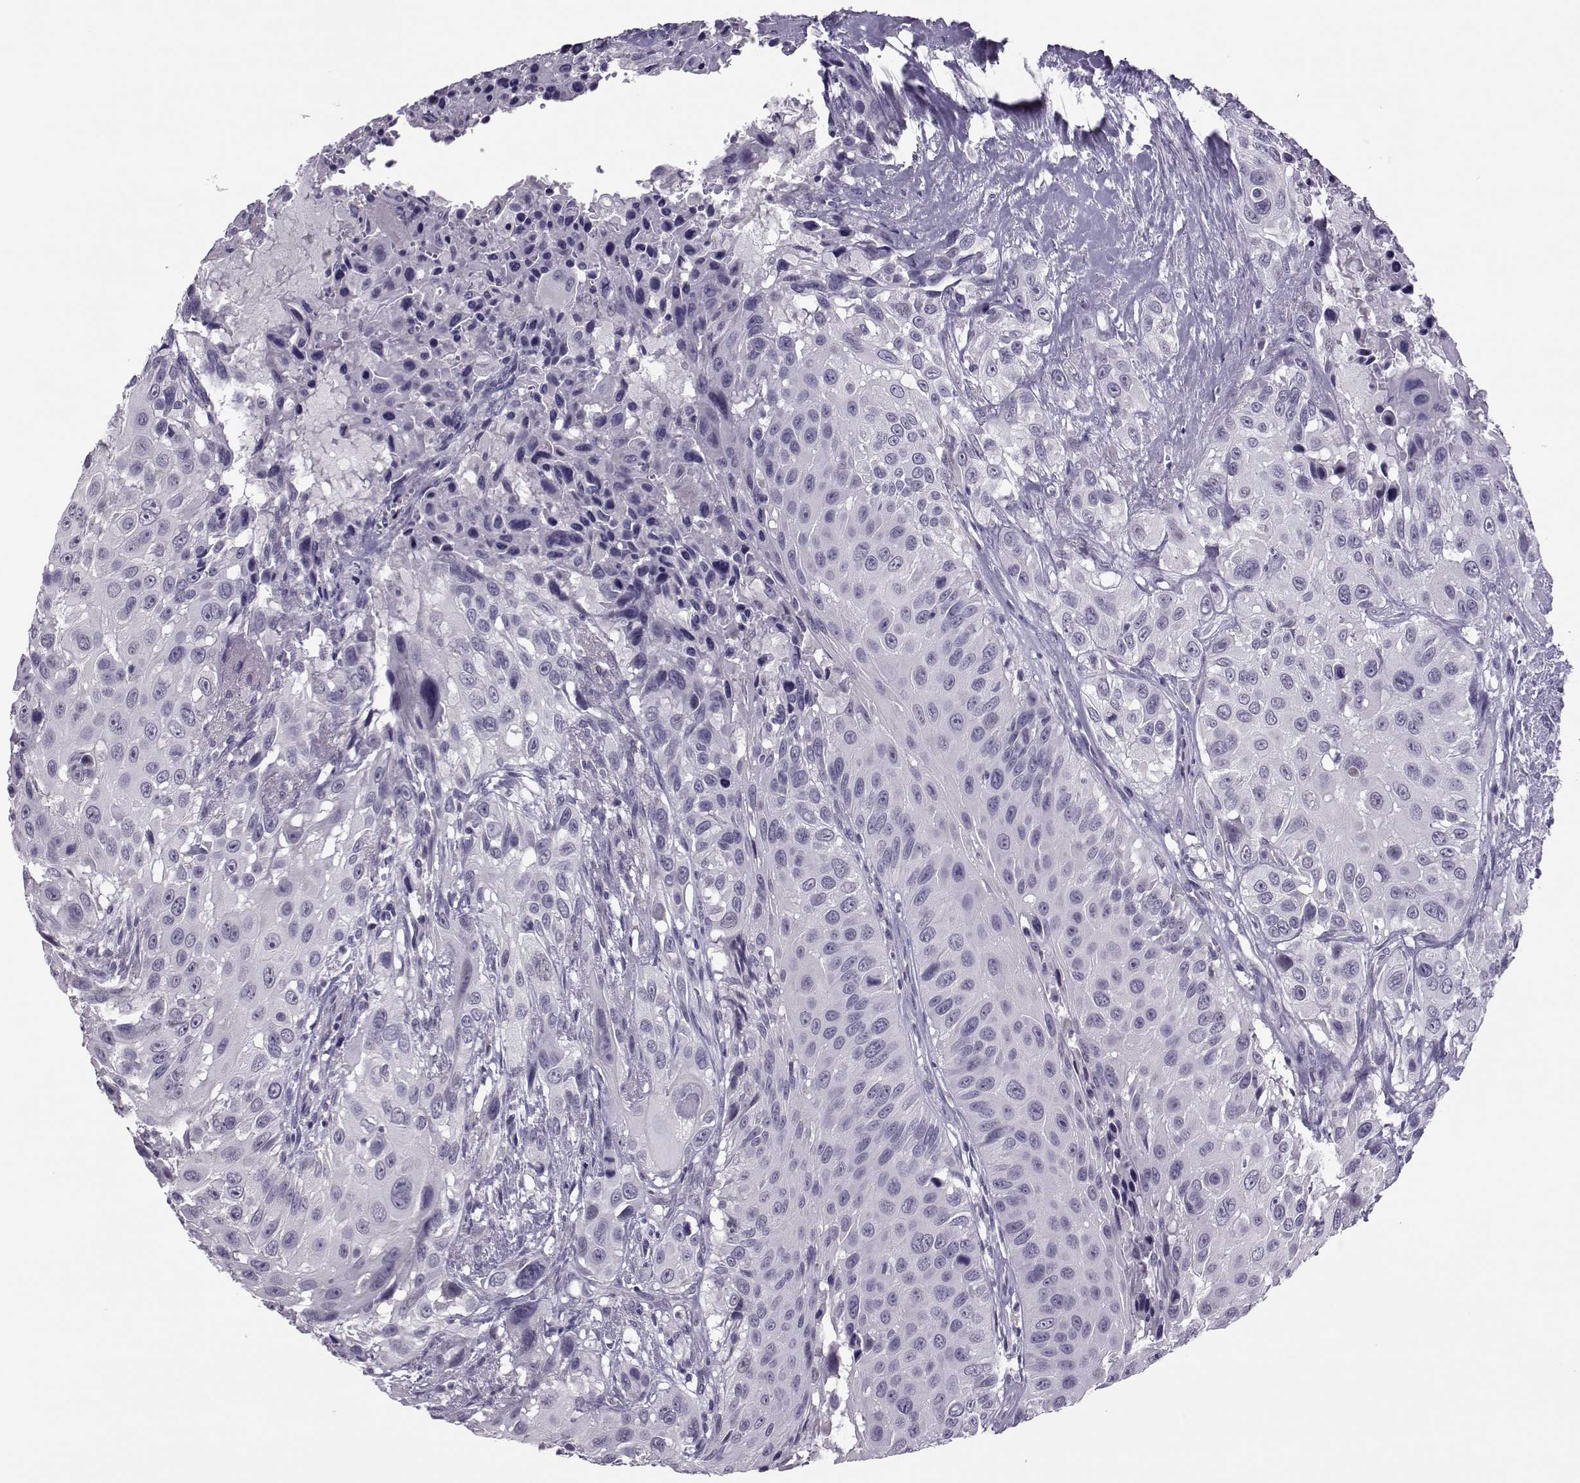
{"staining": {"intensity": "negative", "quantity": "none", "location": "none"}, "tissue": "urothelial cancer", "cell_type": "Tumor cells", "image_type": "cancer", "snomed": [{"axis": "morphology", "description": "Urothelial carcinoma, NOS"}, {"axis": "topography", "description": "Urinary bladder"}], "caption": "Histopathology image shows no protein expression in tumor cells of urothelial cancer tissue.", "gene": "ASRGL1", "patient": {"sex": "male", "age": 55}}